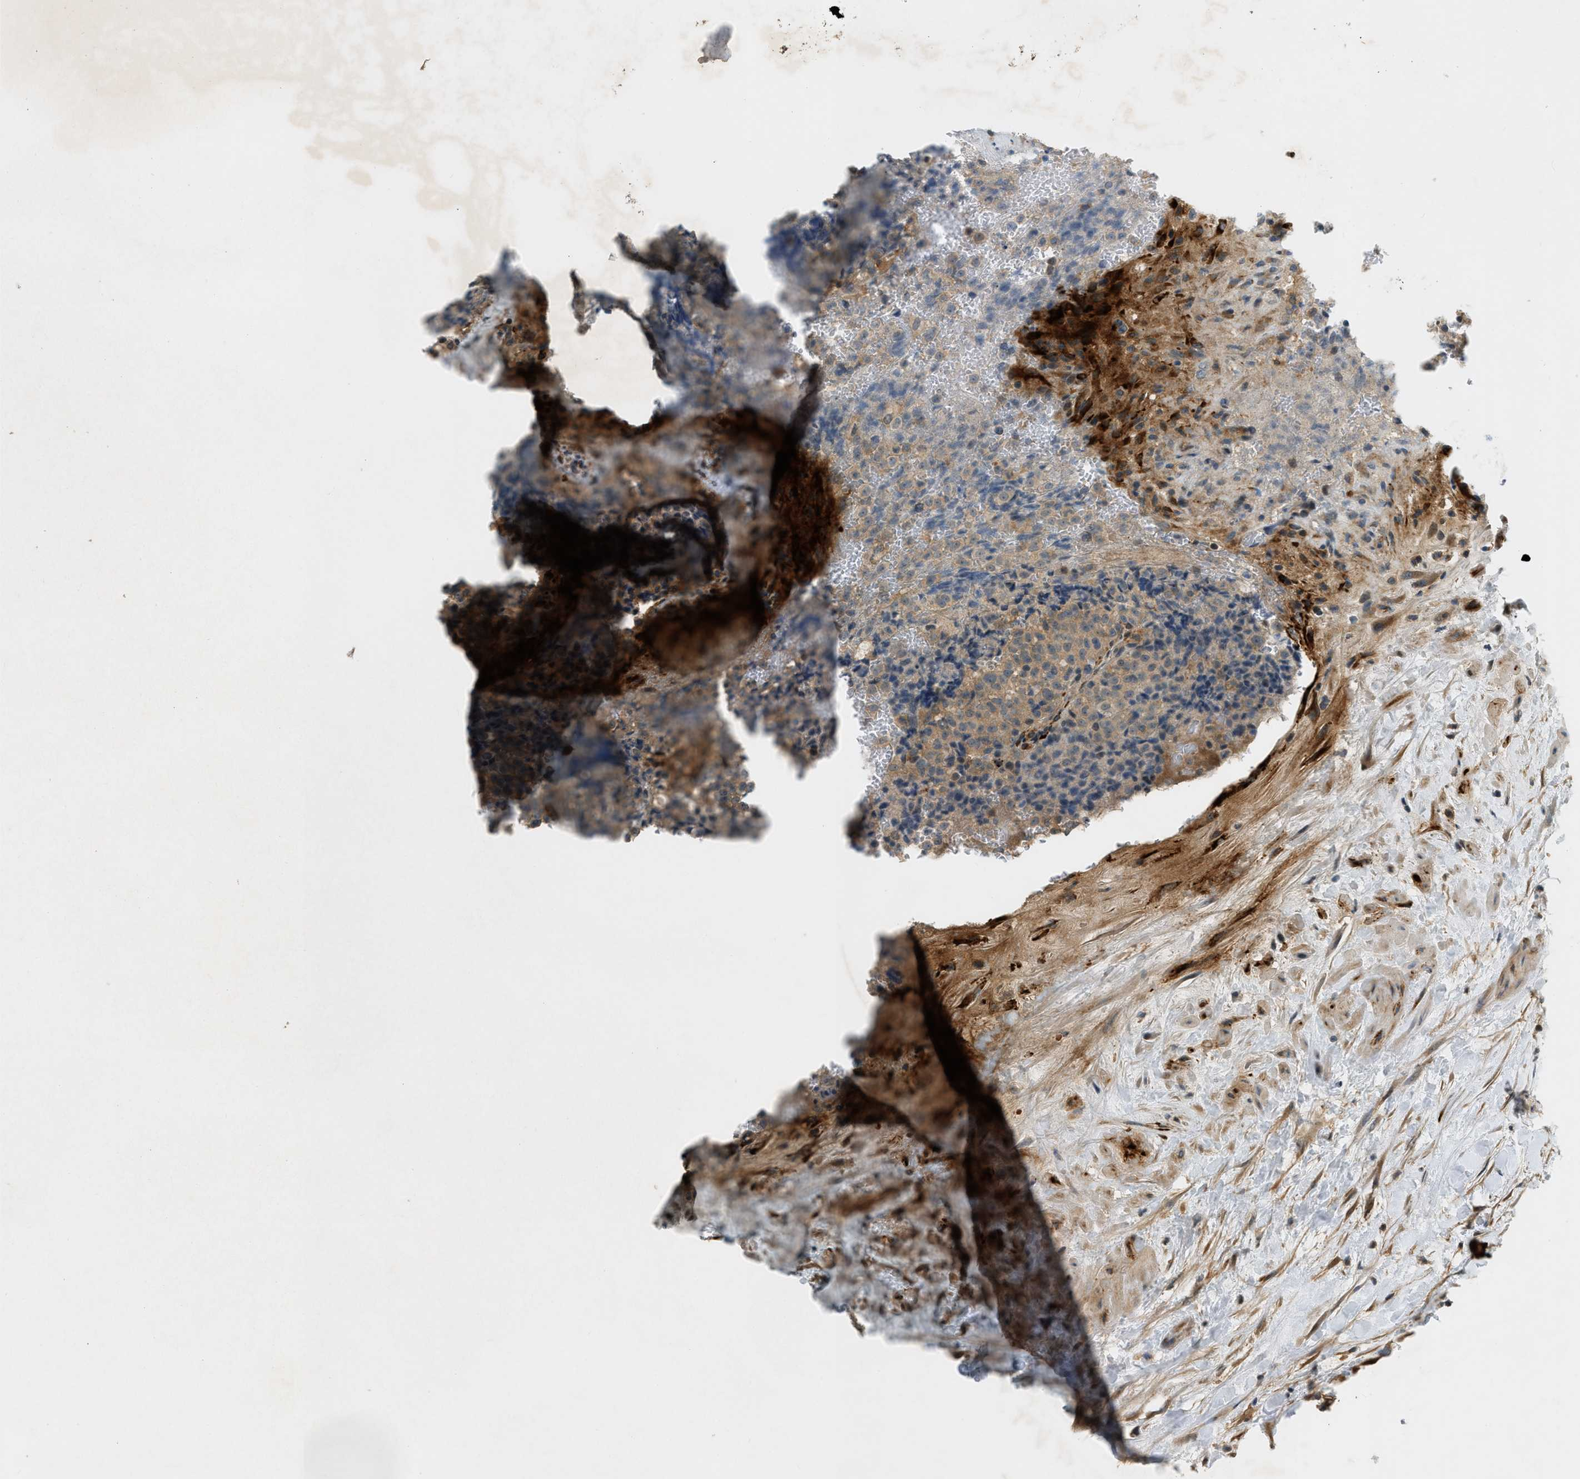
{"staining": {"intensity": "weak", "quantity": ">75%", "location": "cytoplasmic/membranous"}, "tissue": "testis cancer", "cell_type": "Tumor cells", "image_type": "cancer", "snomed": [{"axis": "morphology", "description": "Seminoma, NOS"}, {"axis": "topography", "description": "Testis"}], "caption": "A high-resolution histopathology image shows IHC staining of testis cancer (seminoma), which demonstrates weak cytoplasmic/membranous positivity in about >75% of tumor cells.", "gene": "PDCL3", "patient": {"sex": "male", "age": 59}}